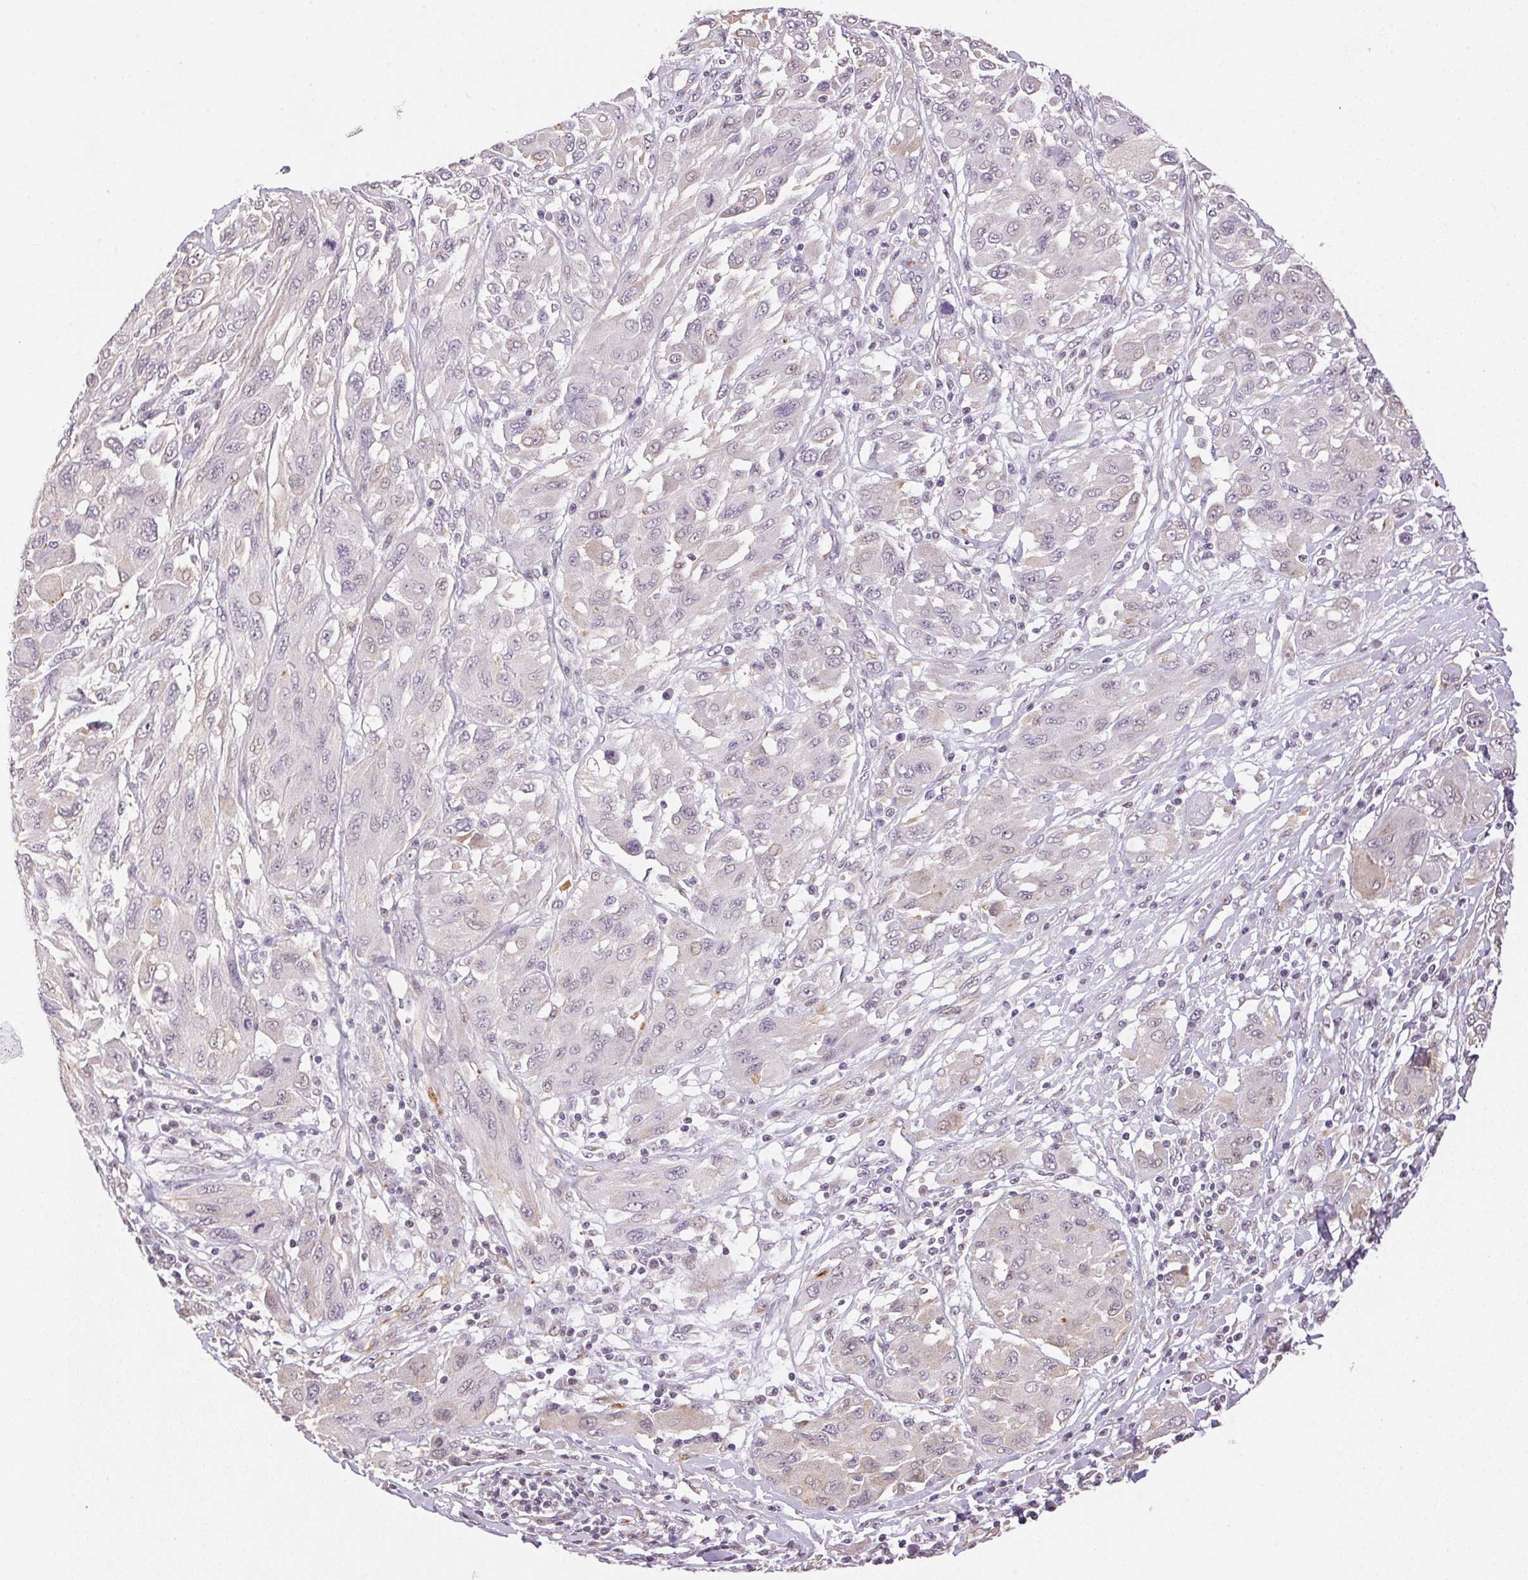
{"staining": {"intensity": "negative", "quantity": "none", "location": "none"}, "tissue": "melanoma", "cell_type": "Tumor cells", "image_type": "cancer", "snomed": [{"axis": "morphology", "description": "Malignant melanoma, NOS"}, {"axis": "topography", "description": "Skin"}], "caption": "Immunohistochemical staining of human malignant melanoma exhibits no significant positivity in tumor cells.", "gene": "GYG2", "patient": {"sex": "female", "age": 91}}